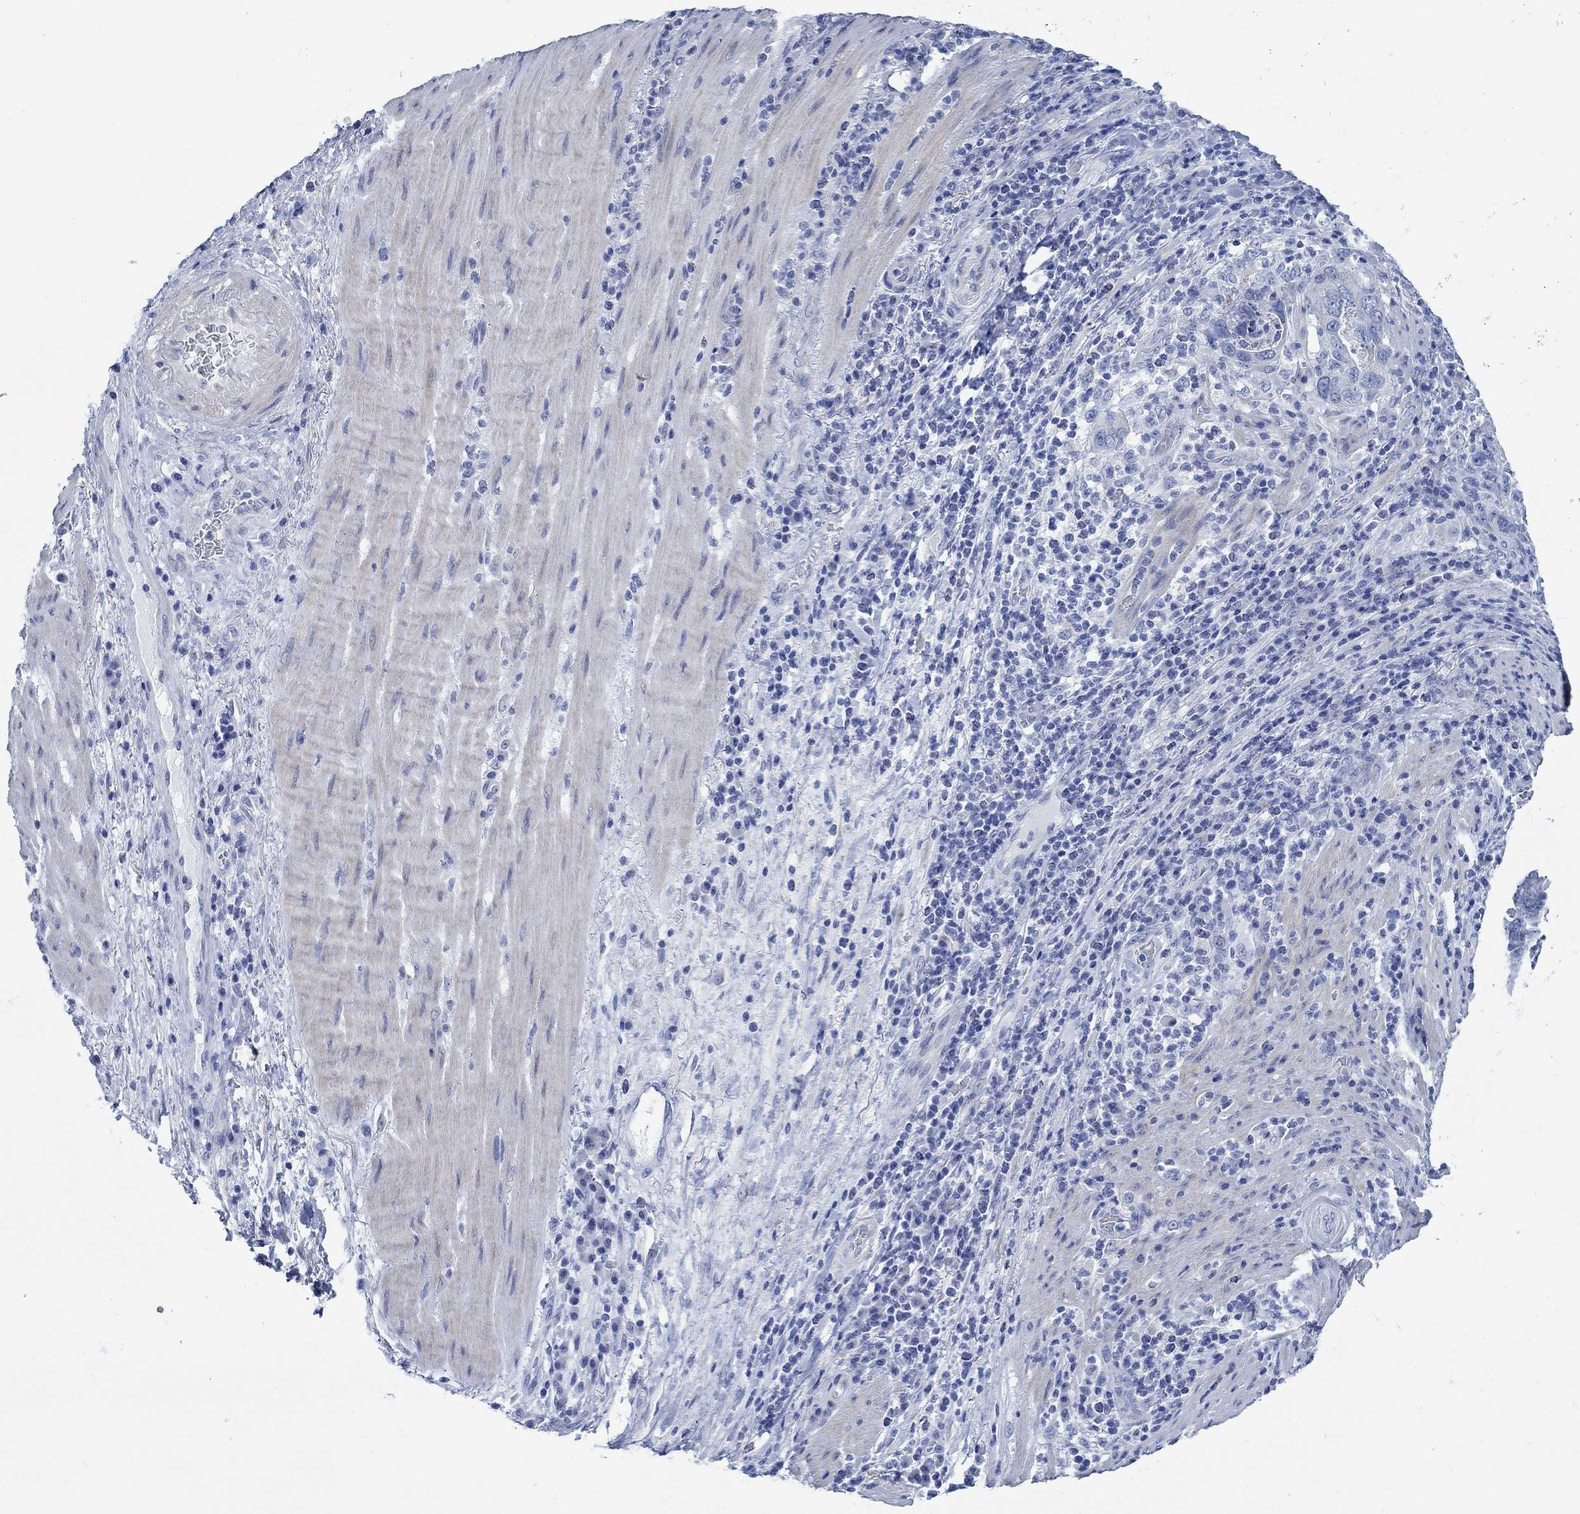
{"staining": {"intensity": "negative", "quantity": "none", "location": "none"}, "tissue": "stomach cancer", "cell_type": "Tumor cells", "image_type": "cancer", "snomed": [{"axis": "morphology", "description": "Adenocarcinoma, NOS"}, {"axis": "topography", "description": "Stomach"}], "caption": "Immunohistochemical staining of human stomach cancer shows no significant staining in tumor cells.", "gene": "RBM20", "patient": {"sex": "male", "age": 54}}